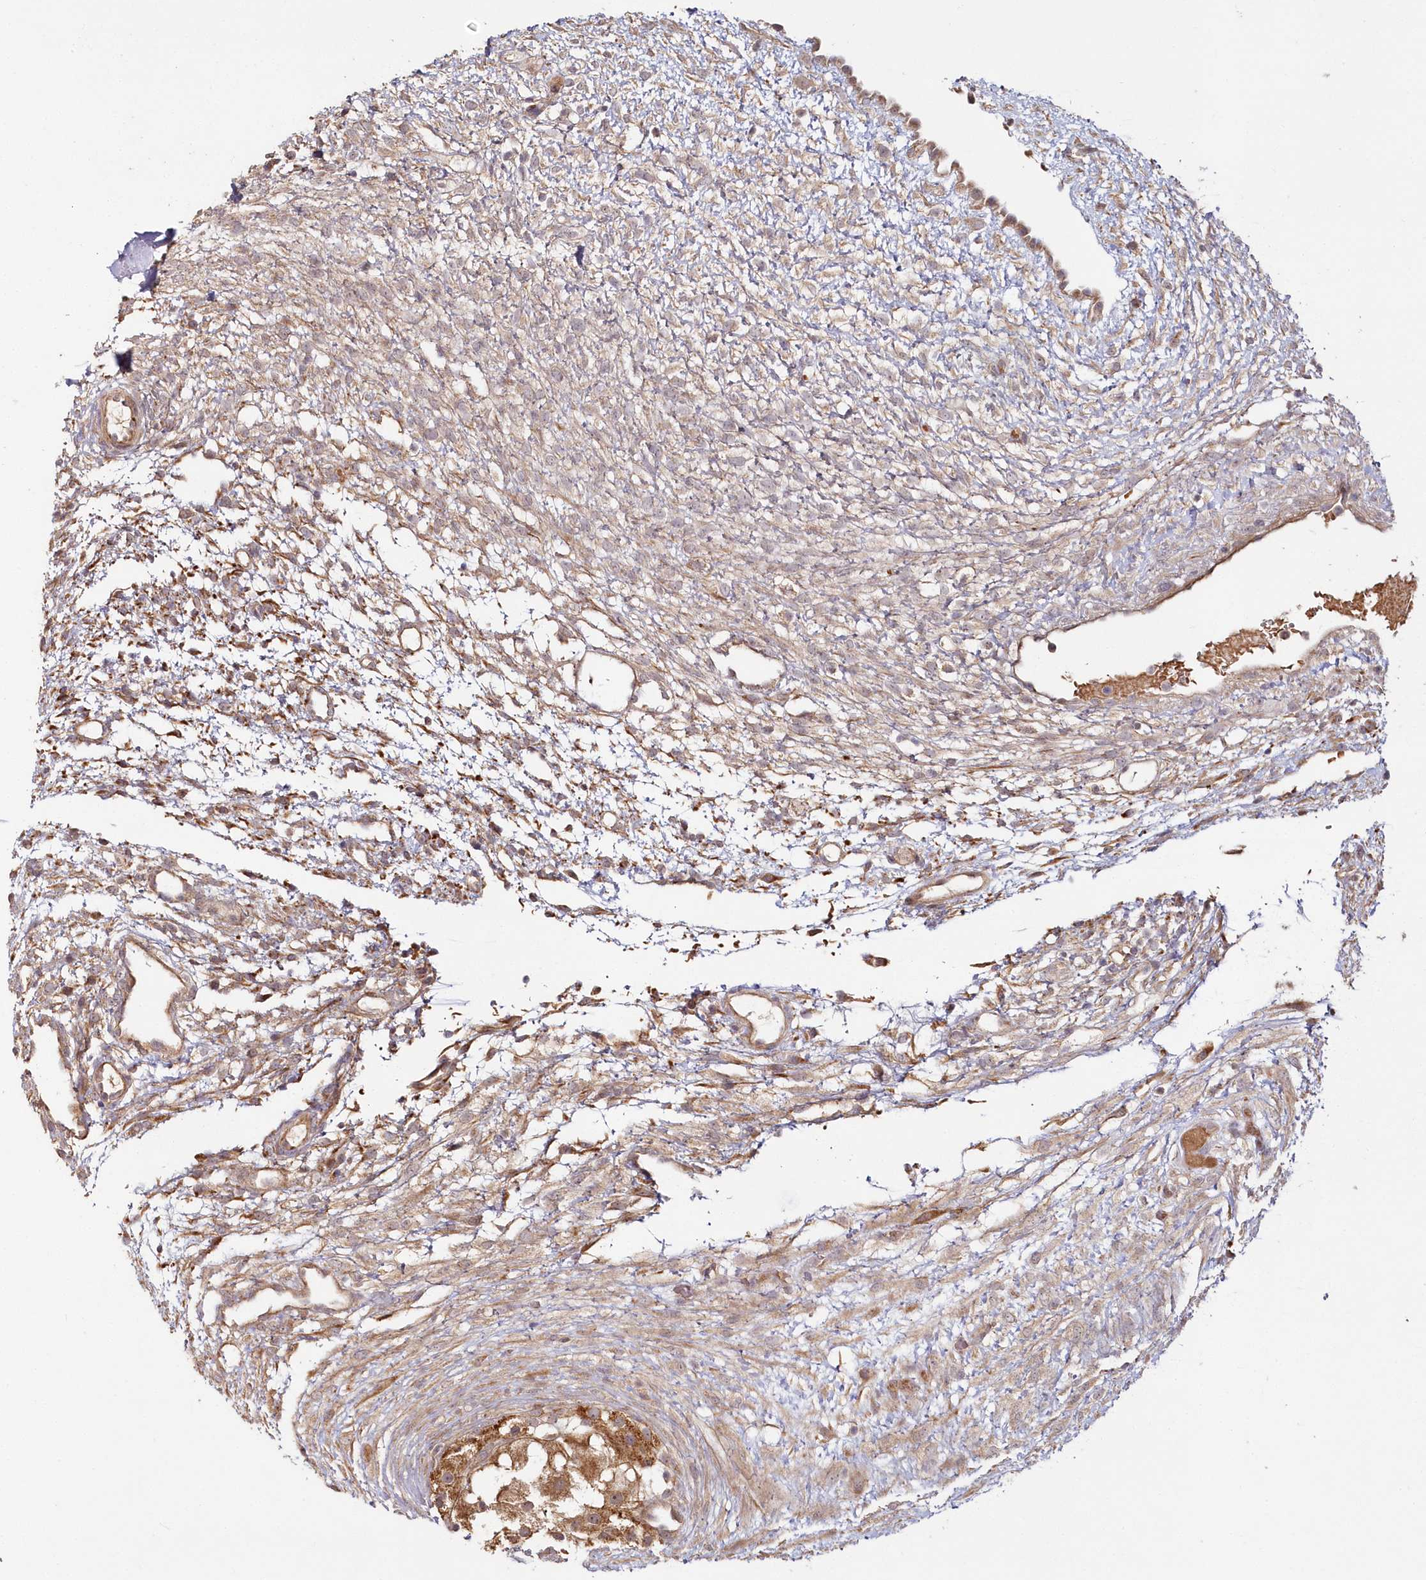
{"staining": {"intensity": "weak", "quantity": ">75%", "location": "cytoplasmic/membranous"}, "tissue": "ovary", "cell_type": "Follicle cells", "image_type": "normal", "snomed": [{"axis": "morphology", "description": "Normal tissue, NOS"}, {"axis": "morphology", "description": "Cyst, NOS"}, {"axis": "topography", "description": "Ovary"}], "caption": "Brown immunohistochemical staining in benign ovary exhibits weak cytoplasmic/membranous staining in about >75% of follicle cells. (DAB (3,3'-diaminobenzidine) IHC, brown staining for protein, blue staining for nuclei).", "gene": "HYCC2", "patient": {"sex": "female", "age": 18}}